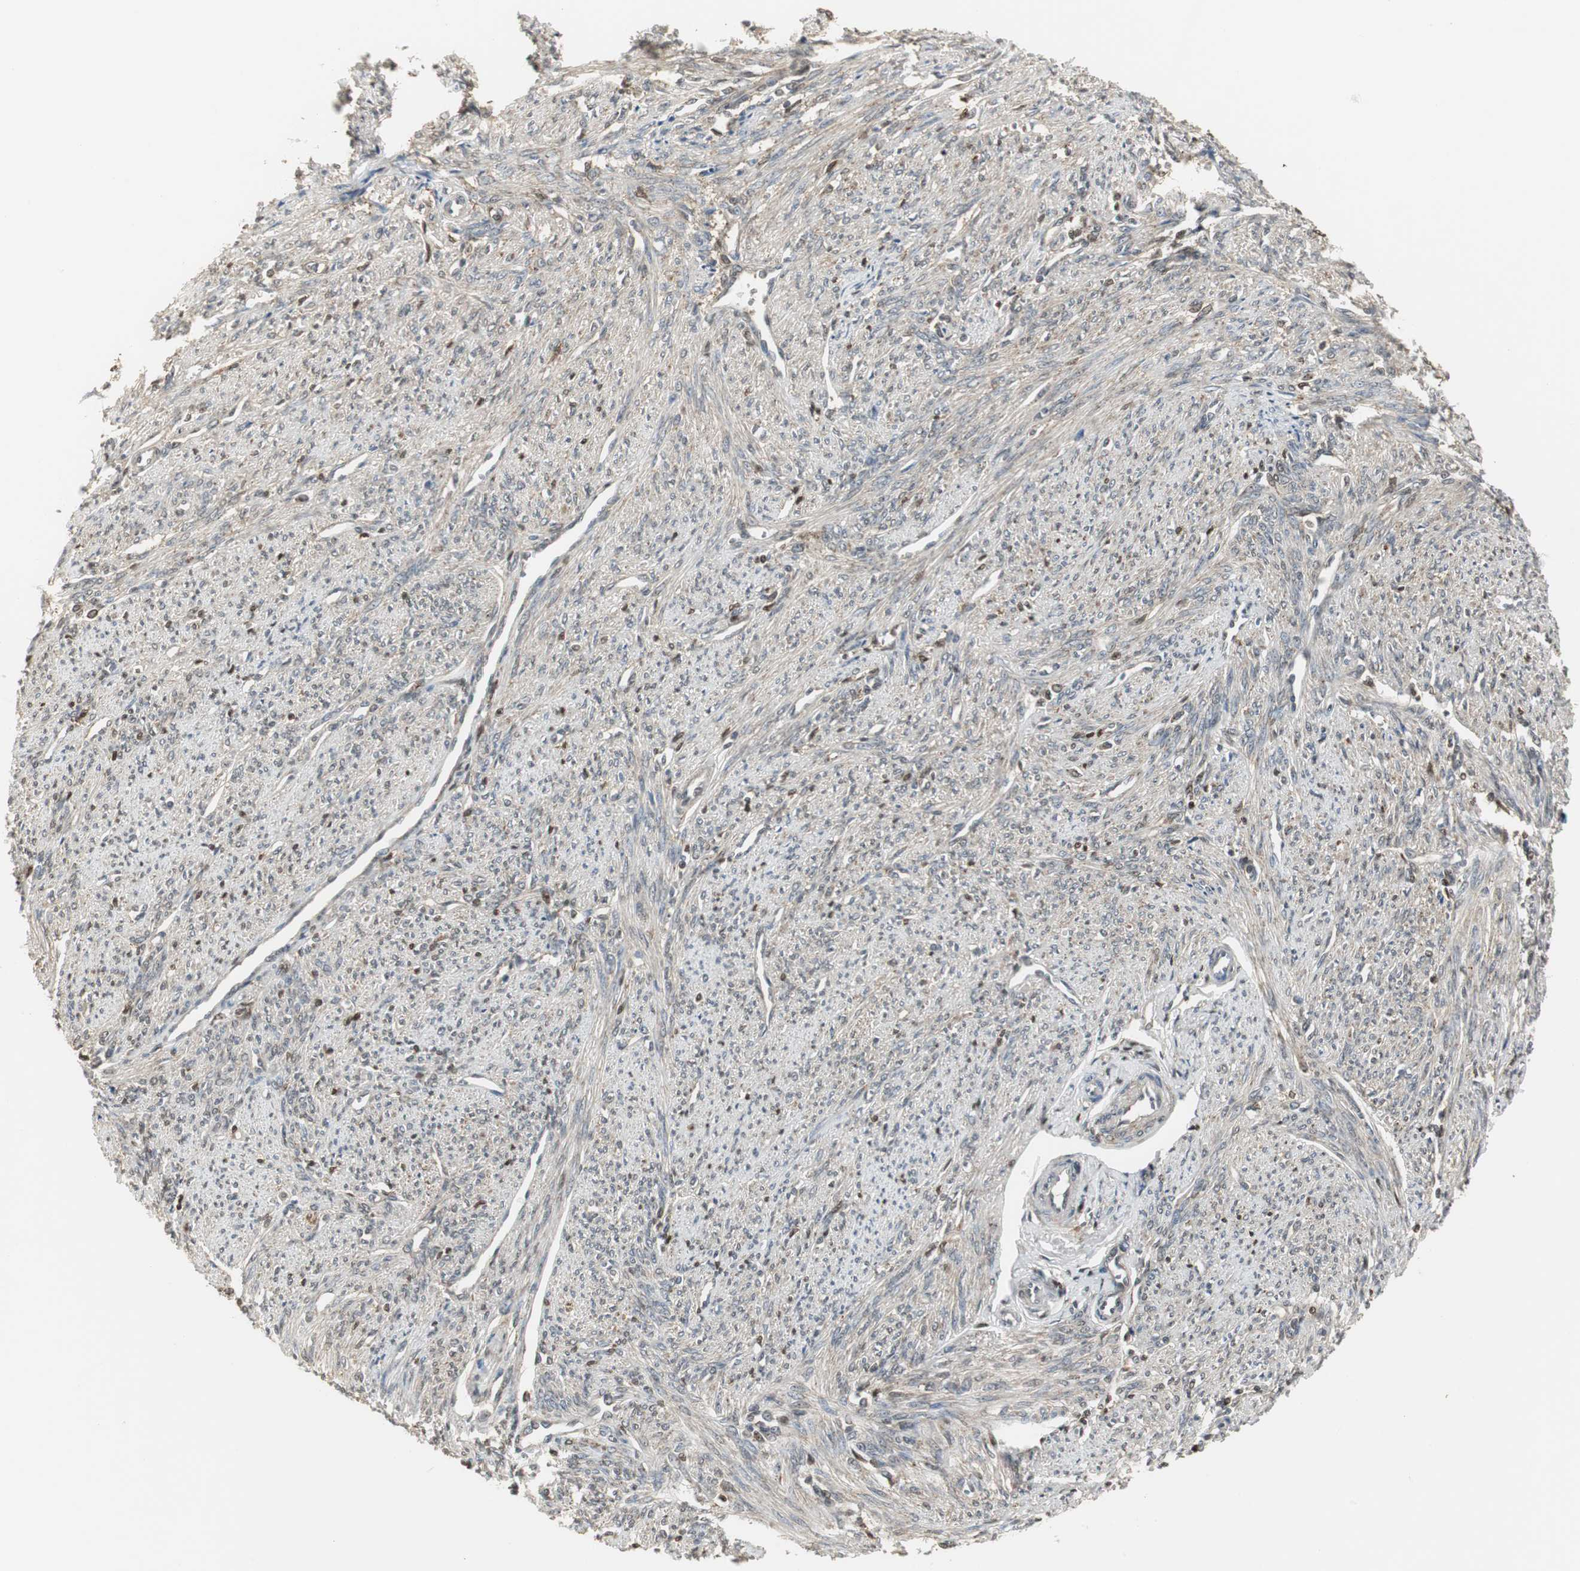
{"staining": {"intensity": "weak", "quantity": "25%-75%", "location": "cytoplasmic/membranous,nuclear"}, "tissue": "smooth muscle", "cell_type": "Smooth muscle cells", "image_type": "normal", "snomed": [{"axis": "morphology", "description": "Normal tissue, NOS"}, {"axis": "topography", "description": "Smooth muscle"}], "caption": "Benign smooth muscle demonstrates weak cytoplasmic/membranous,nuclear positivity in about 25%-75% of smooth muscle cells Using DAB (3,3'-diaminobenzidine) (brown) and hematoxylin (blue) stains, captured at high magnification using brightfield microscopy..", "gene": "PLIN3", "patient": {"sex": "female", "age": 65}}